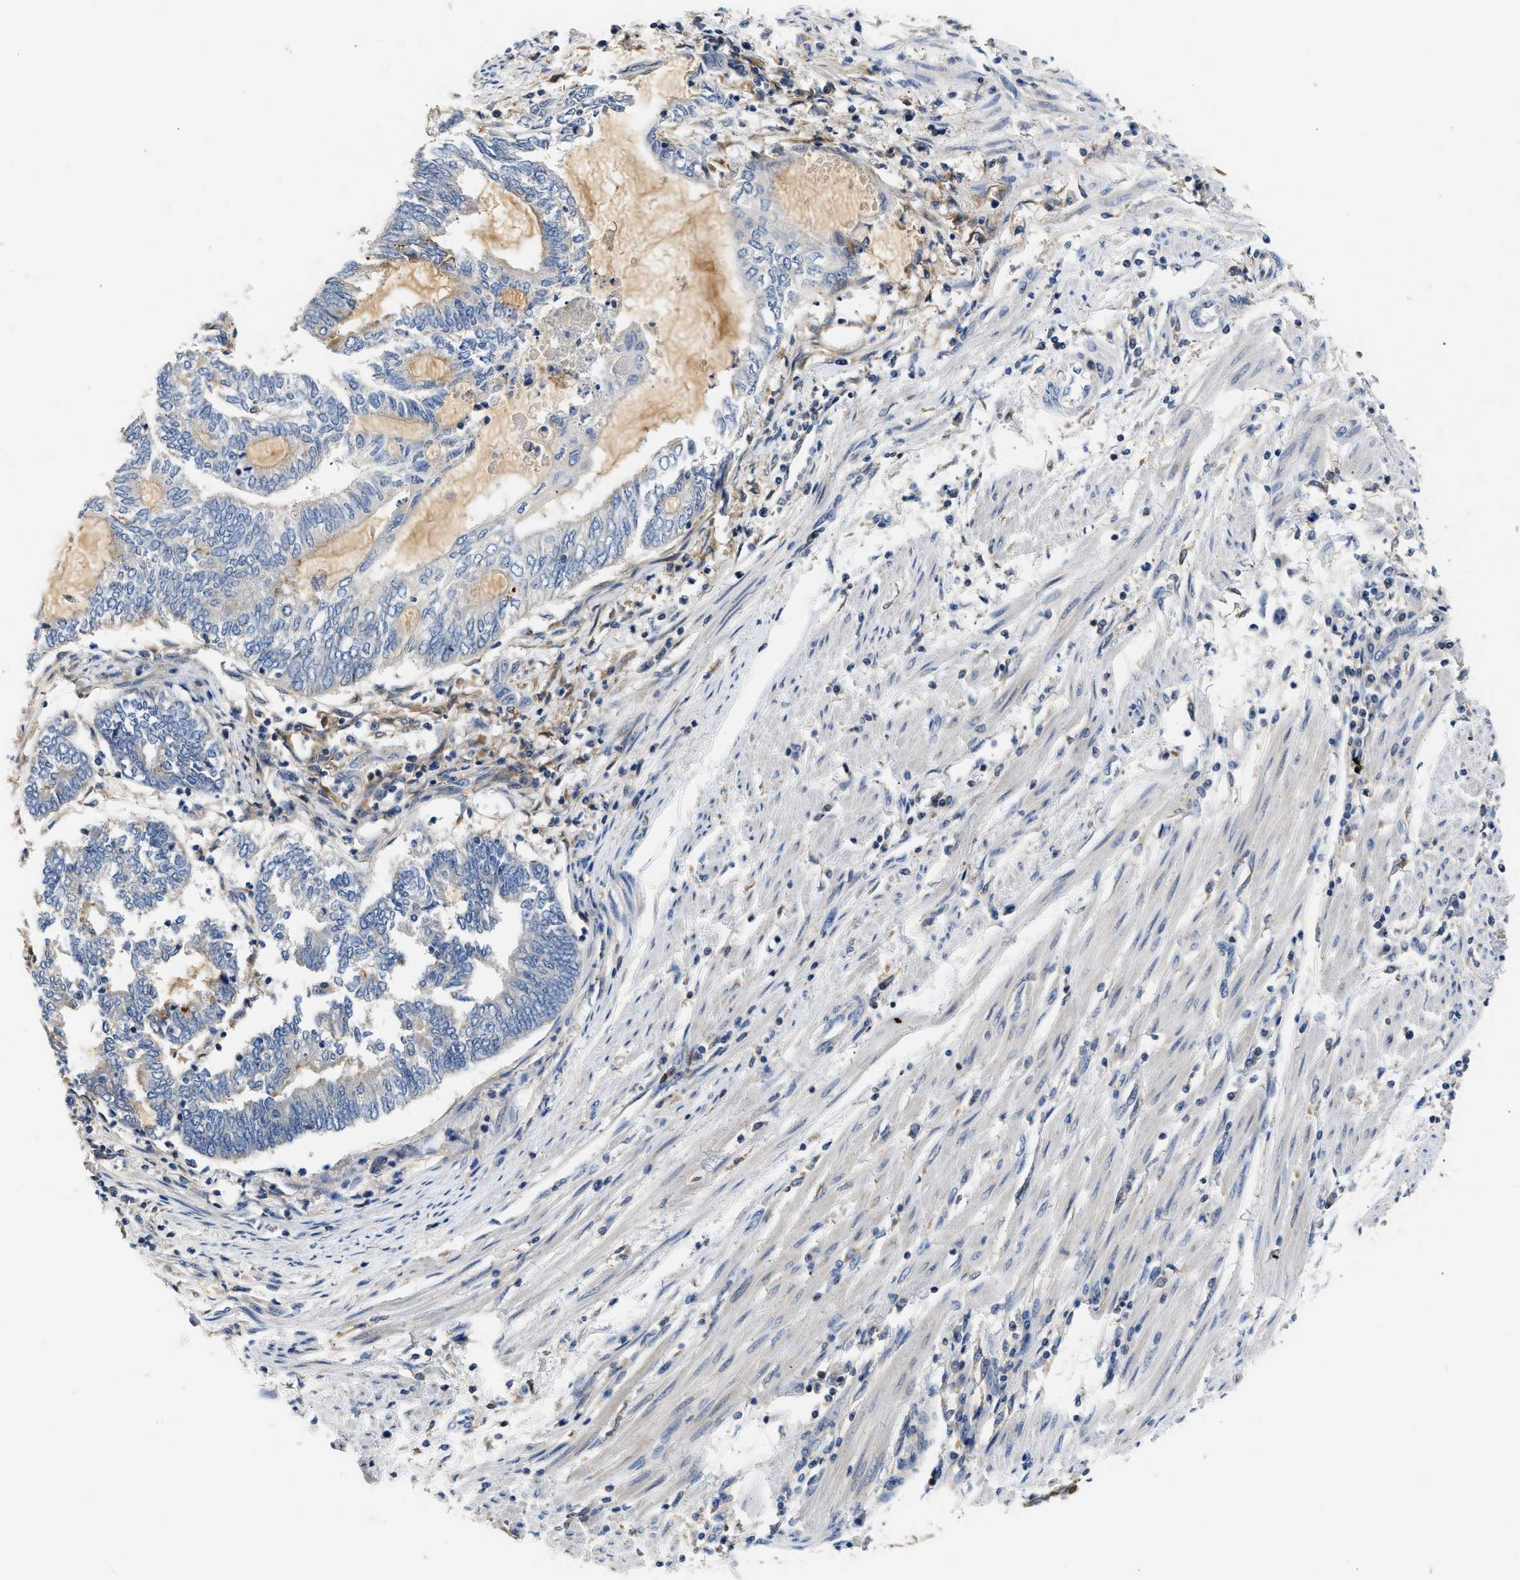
{"staining": {"intensity": "negative", "quantity": "none", "location": "none"}, "tissue": "endometrial cancer", "cell_type": "Tumor cells", "image_type": "cancer", "snomed": [{"axis": "morphology", "description": "Adenocarcinoma, NOS"}, {"axis": "topography", "description": "Uterus"}, {"axis": "topography", "description": "Endometrium"}], "caption": "Human endometrial cancer stained for a protein using immunohistochemistry displays no expression in tumor cells.", "gene": "RAB31", "patient": {"sex": "female", "age": 70}}